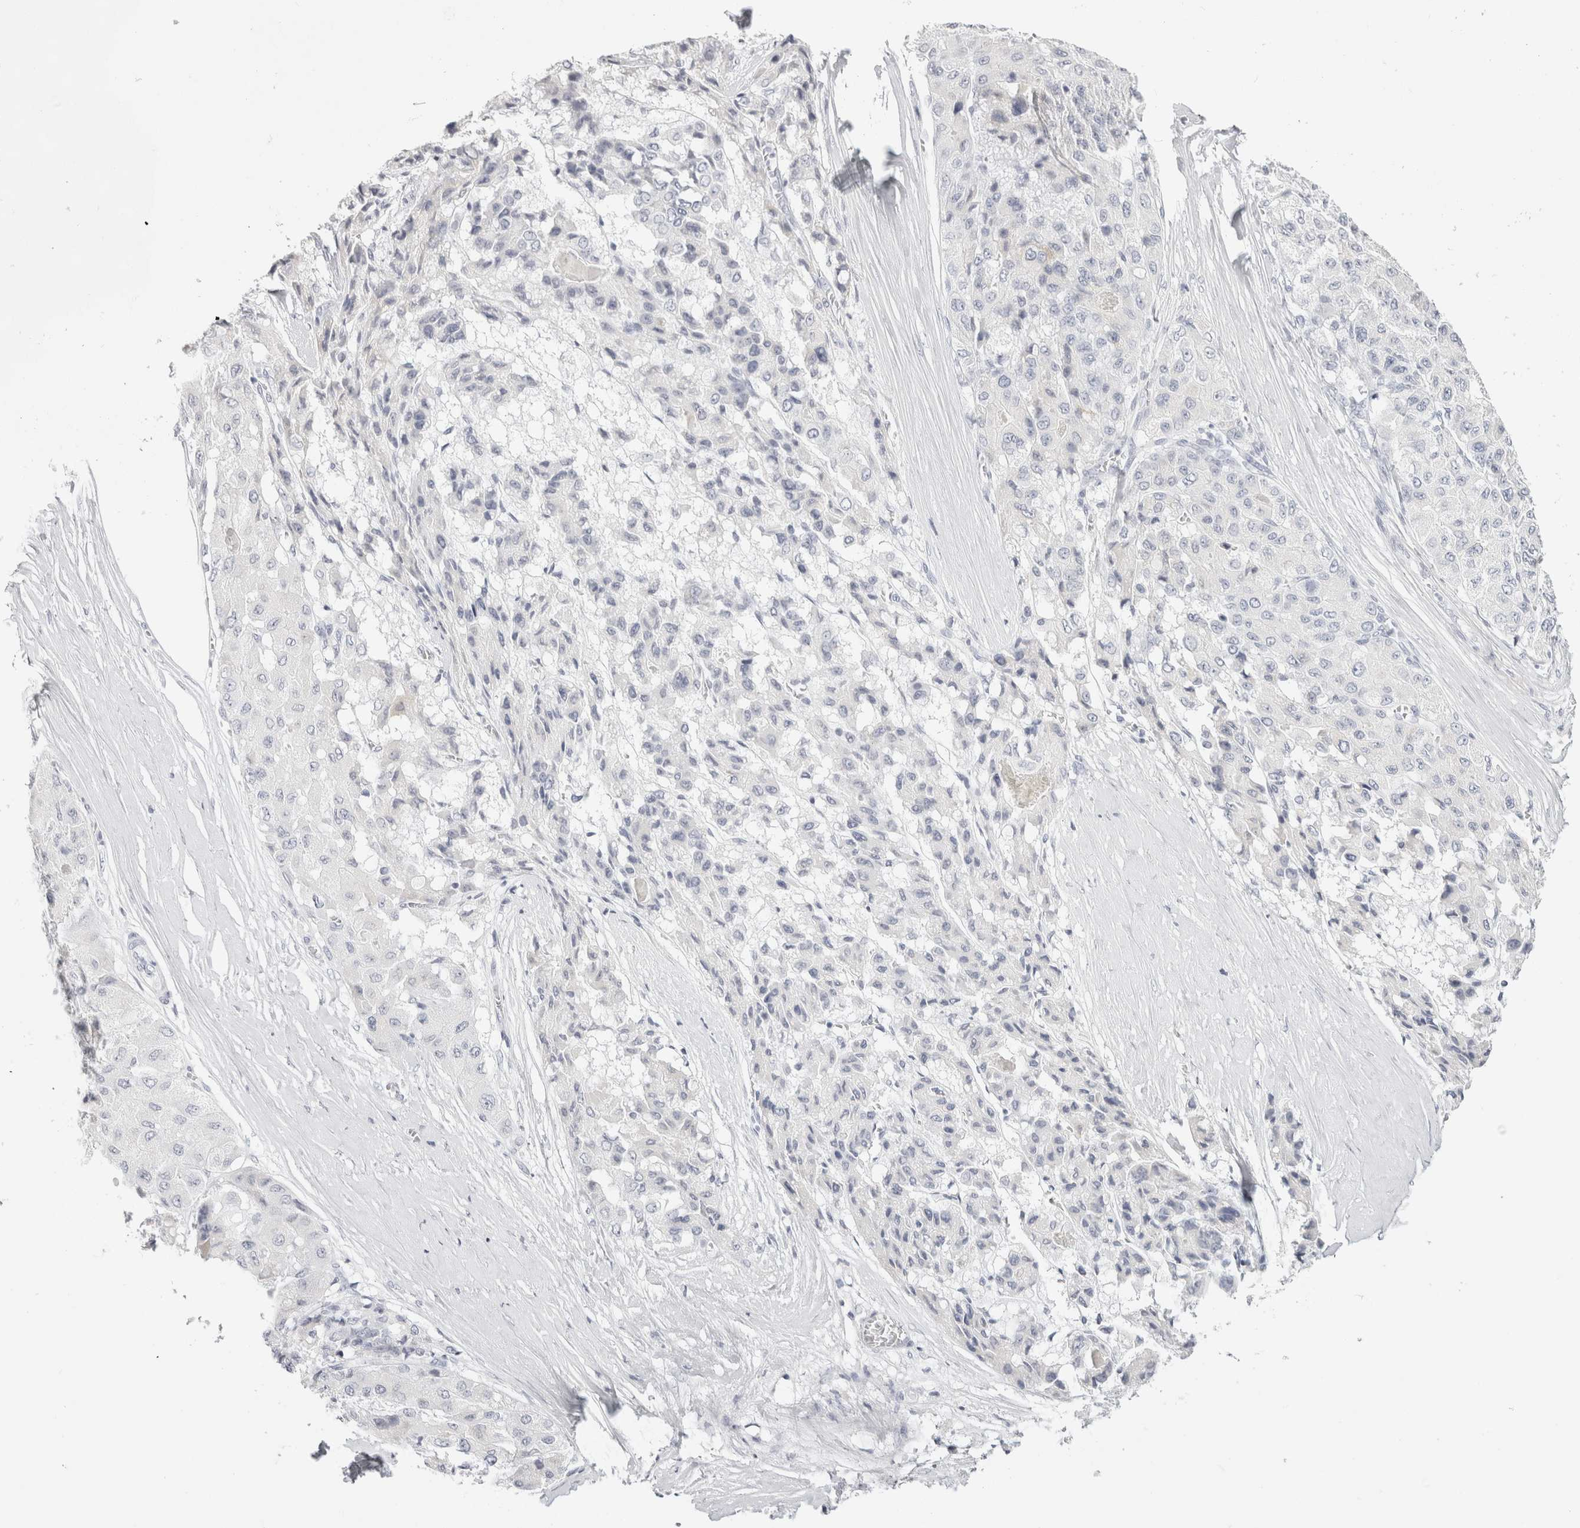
{"staining": {"intensity": "negative", "quantity": "none", "location": "none"}, "tissue": "liver cancer", "cell_type": "Tumor cells", "image_type": "cancer", "snomed": [{"axis": "morphology", "description": "Carcinoma, Hepatocellular, NOS"}, {"axis": "topography", "description": "Liver"}], "caption": "Protein analysis of hepatocellular carcinoma (liver) demonstrates no significant staining in tumor cells.", "gene": "GARIN1A", "patient": {"sex": "male", "age": 80}}